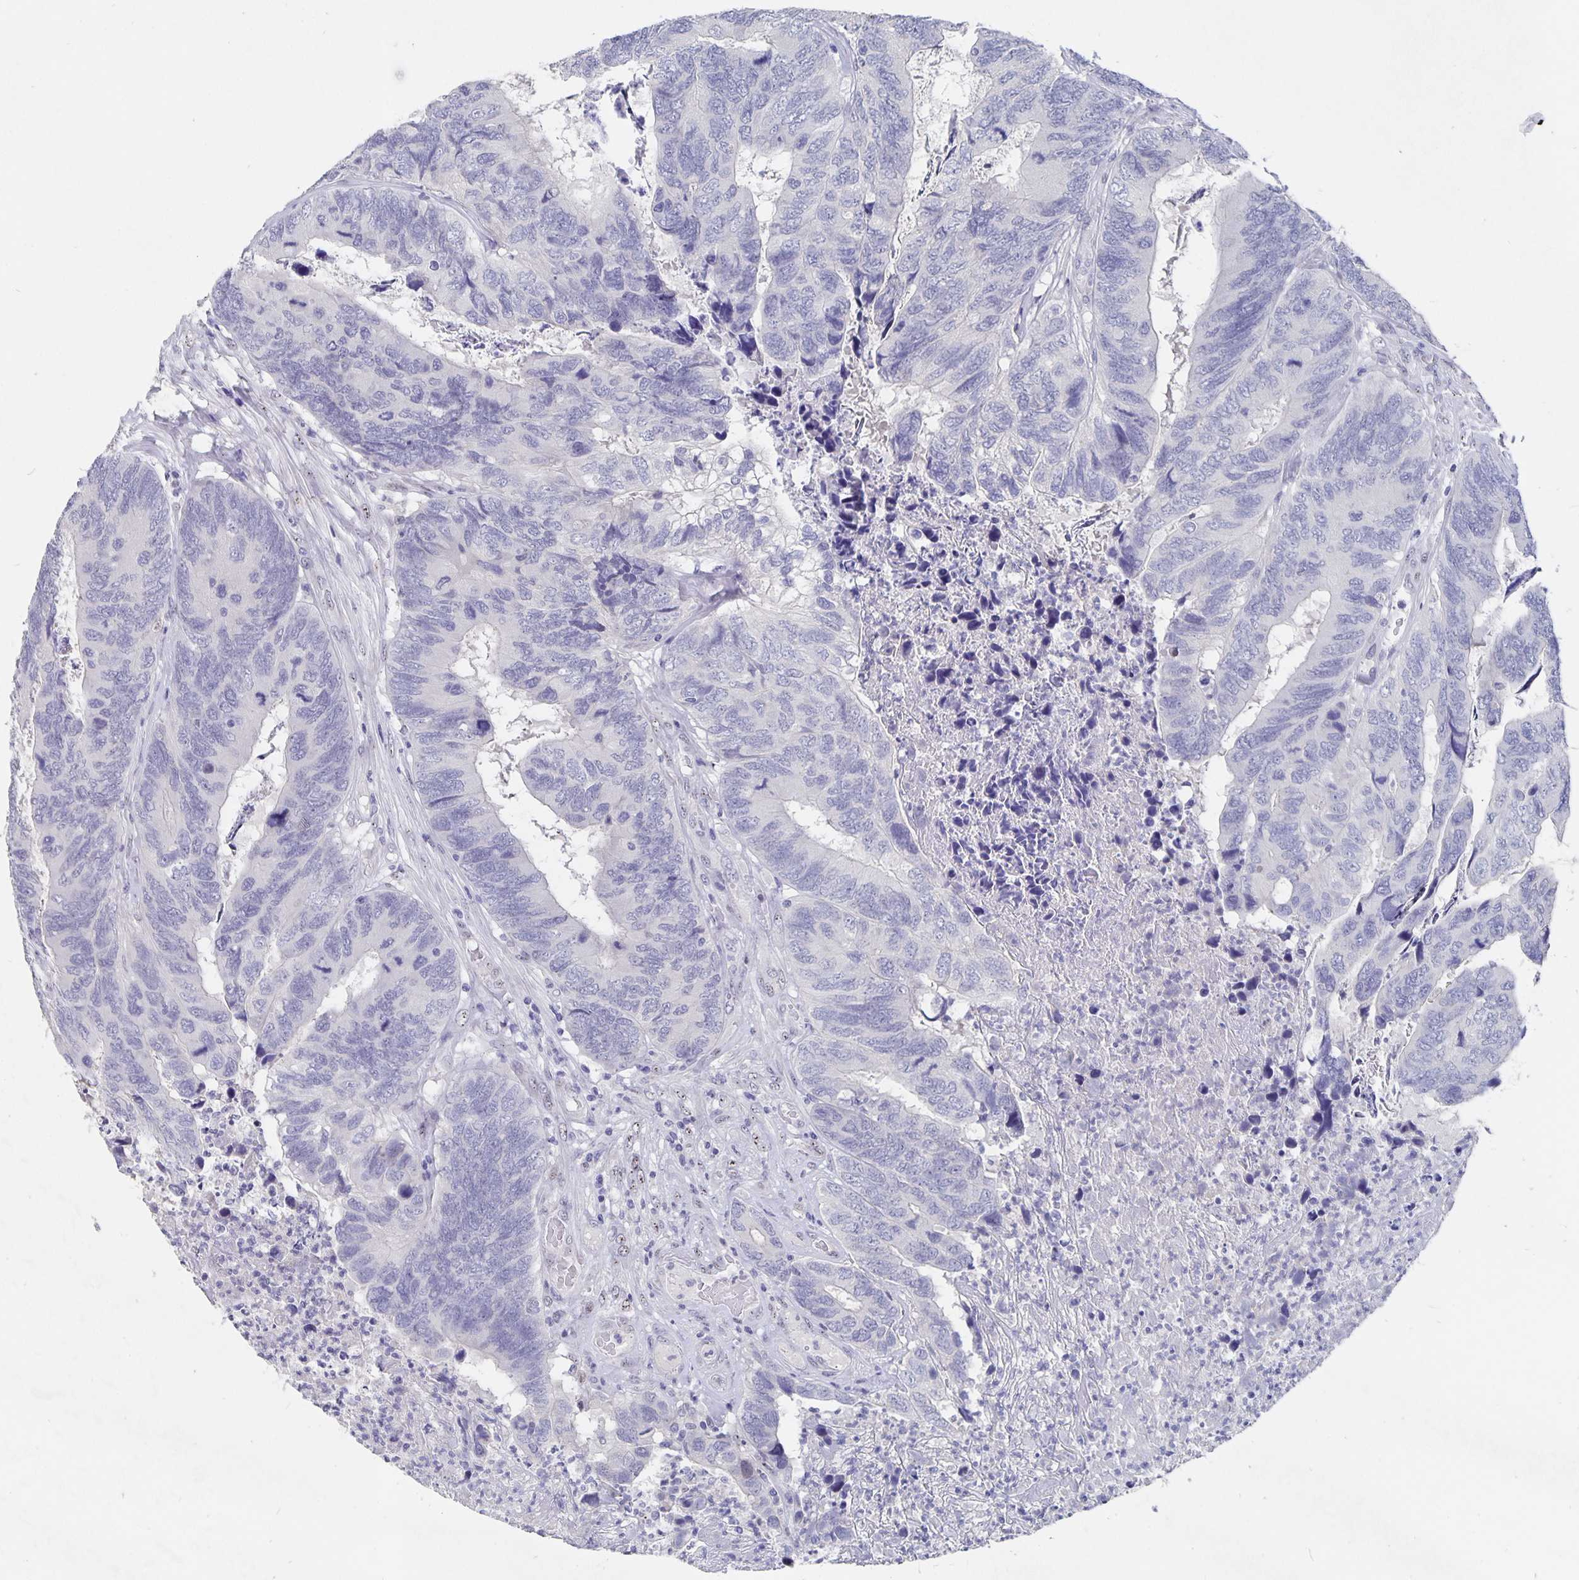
{"staining": {"intensity": "negative", "quantity": "none", "location": "none"}, "tissue": "colorectal cancer", "cell_type": "Tumor cells", "image_type": "cancer", "snomed": [{"axis": "morphology", "description": "Adenocarcinoma, NOS"}, {"axis": "topography", "description": "Colon"}], "caption": "Tumor cells are negative for brown protein staining in adenocarcinoma (colorectal).", "gene": "SMOC1", "patient": {"sex": "female", "age": 67}}